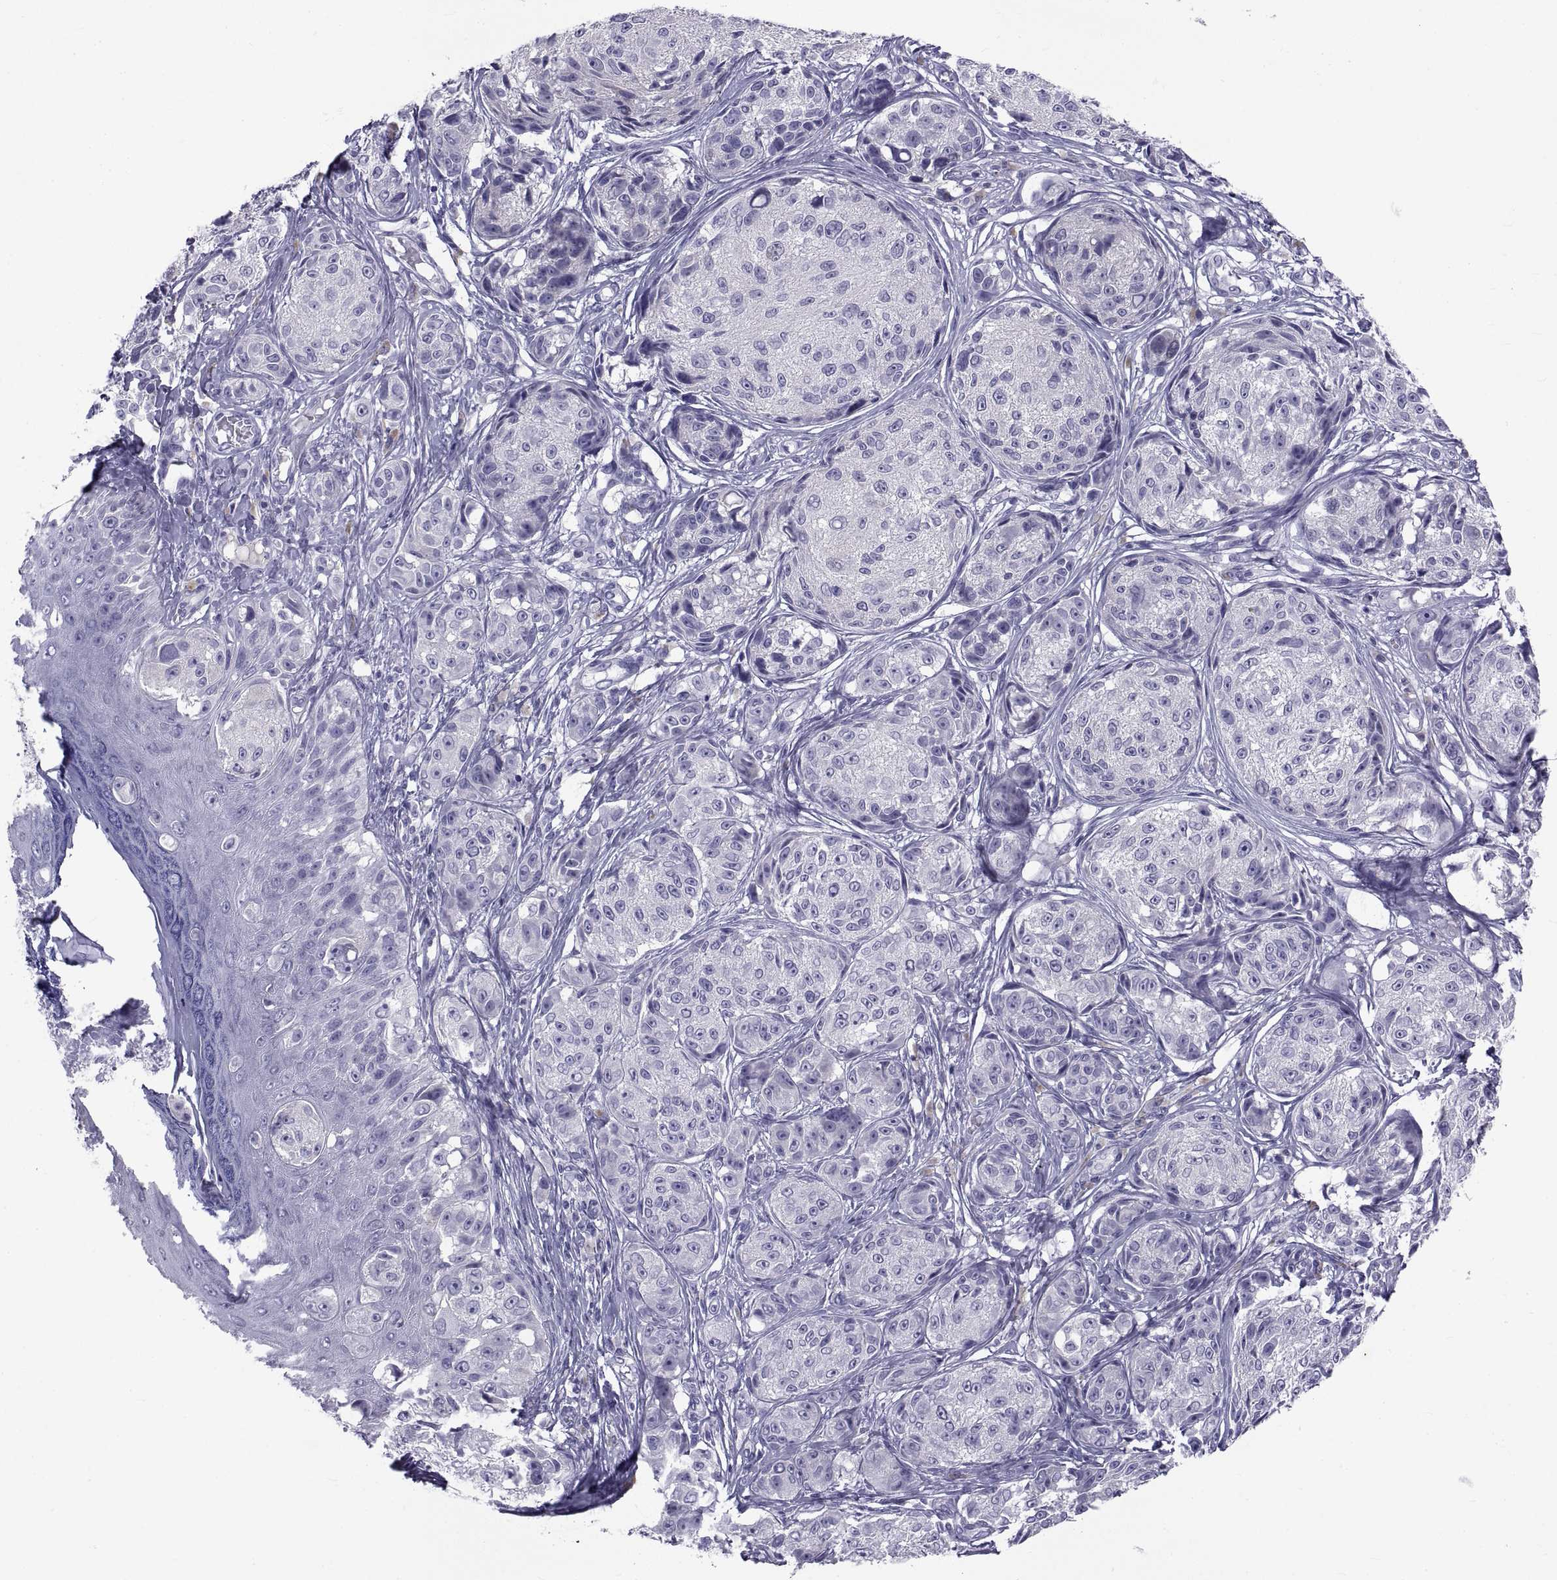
{"staining": {"intensity": "negative", "quantity": "none", "location": "none"}, "tissue": "melanoma", "cell_type": "Tumor cells", "image_type": "cancer", "snomed": [{"axis": "morphology", "description": "Malignant melanoma, NOS"}, {"axis": "topography", "description": "Skin"}], "caption": "This is a histopathology image of immunohistochemistry (IHC) staining of melanoma, which shows no expression in tumor cells.", "gene": "NPTX2", "patient": {"sex": "male", "age": 61}}